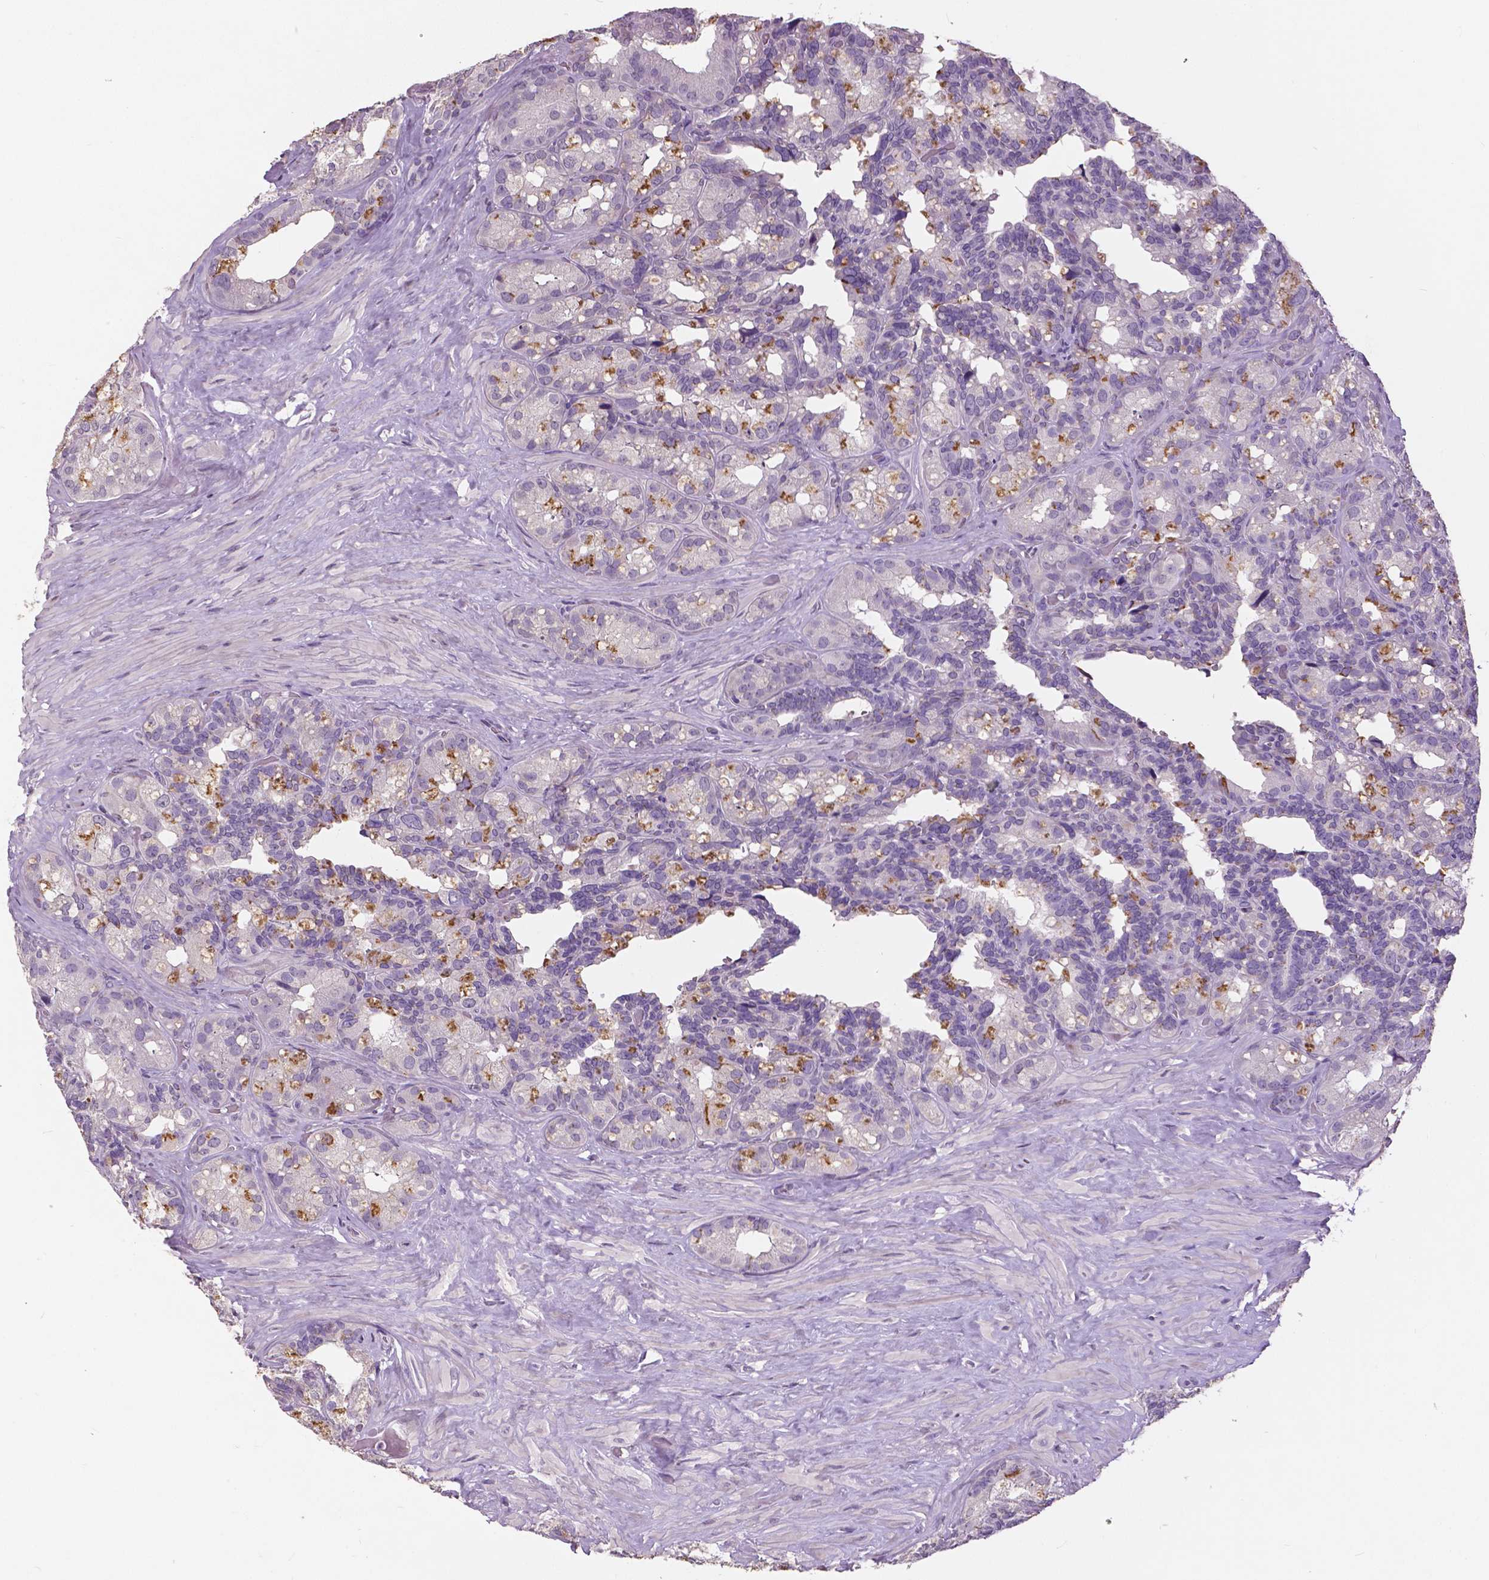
{"staining": {"intensity": "moderate", "quantity": "<25%", "location": "cytoplasmic/membranous"}, "tissue": "seminal vesicle", "cell_type": "Glandular cells", "image_type": "normal", "snomed": [{"axis": "morphology", "description": "Normal tissue, NOS"}, {"axis": "topography", "description": "Seminal veicle"}], "caption": "Benign seminal vesicle was stained to show a protein in brown. There is low levels of moderate cytoplasmic/membranous expression in about <25% of glandular cells. (brown staining indicates protein expression, while blue staining denotes nuclei).", "gene": "GRIN2A", "patient": {"sex": "male", "age": 60}}